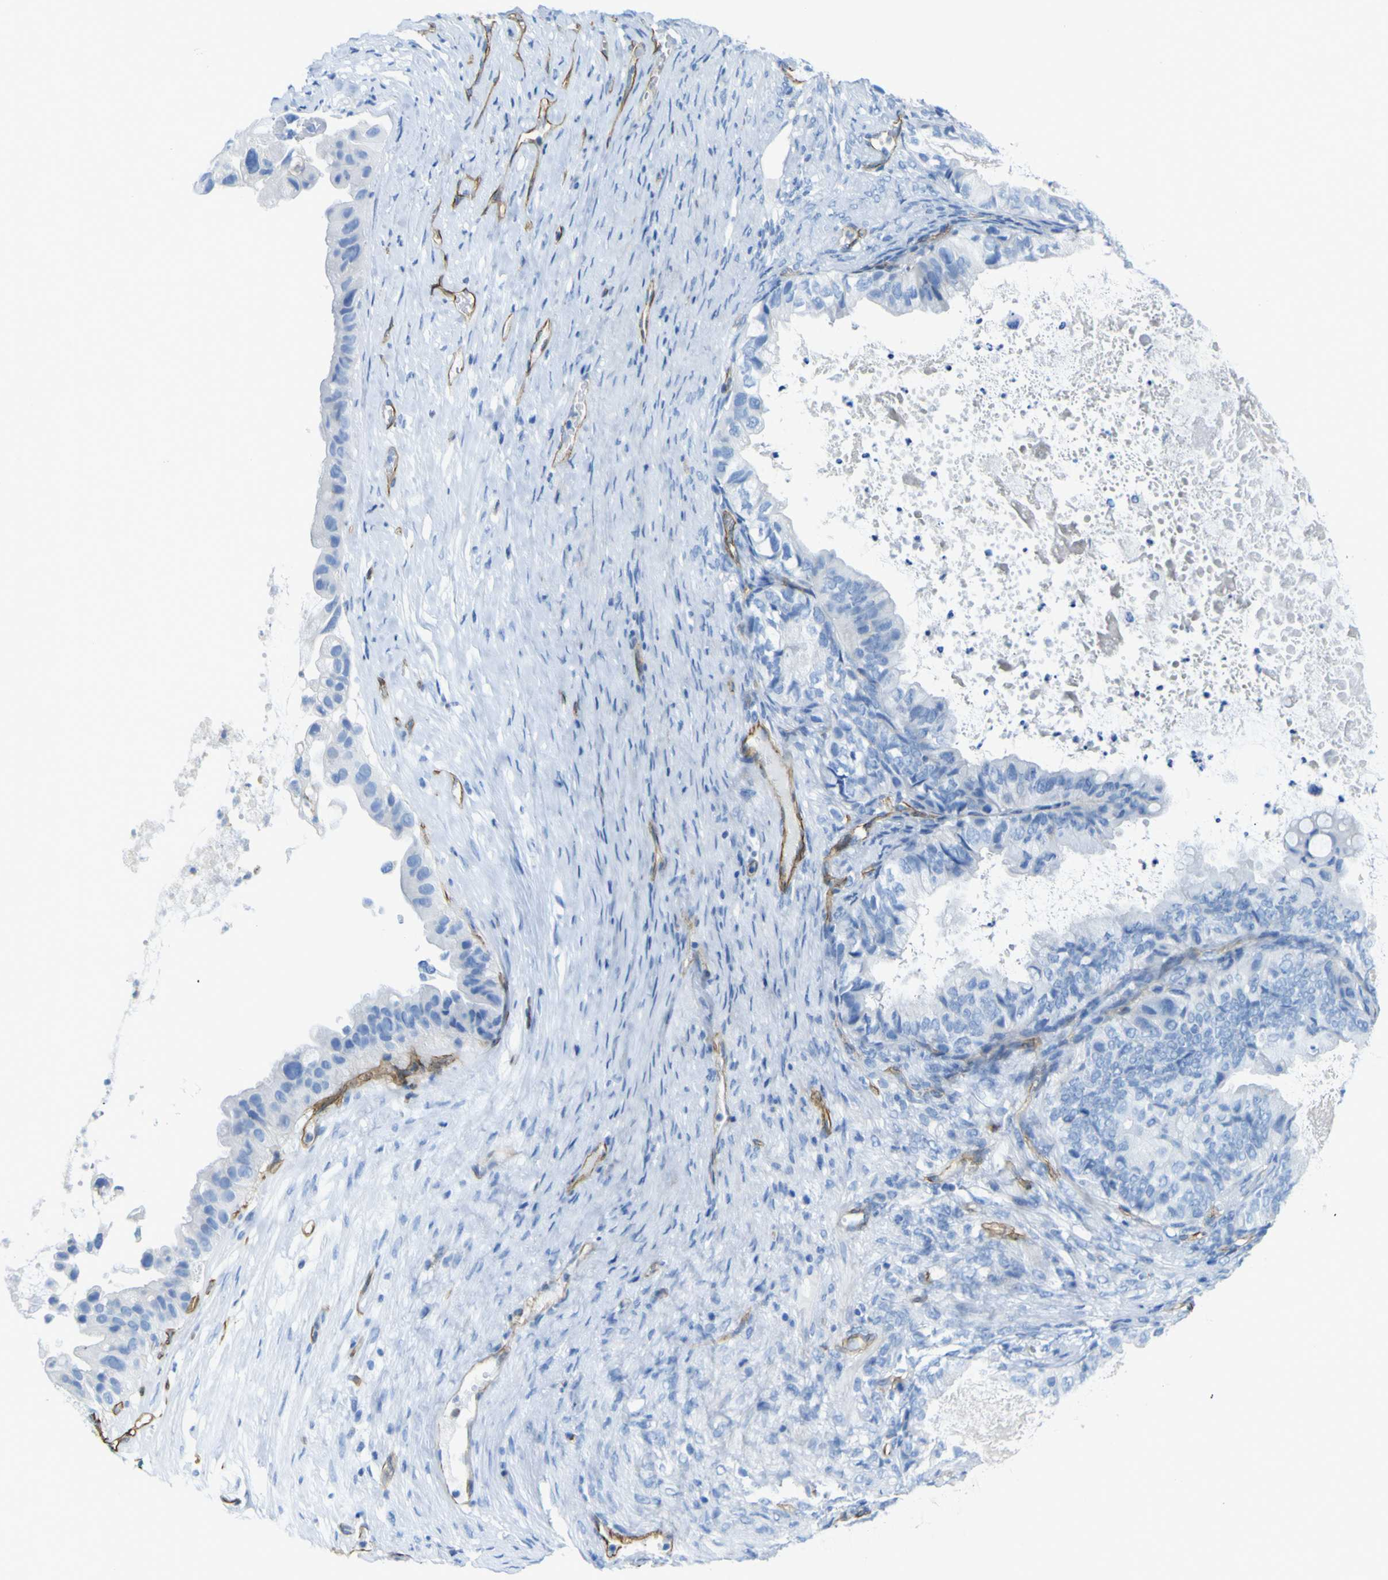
{"staining": {"intensity": "negative", "quantity": "none", "location": "none"}, "tissue": "ovarian cancer", "cell_type": "Tumor cells", "image_type": "cancer", "snomed": [{"axis": "morphology", "description": "Cystadenocarcinoma, mucinous, NOS"}, {"axis": "topography", "description": "Ovary"}], "caption": "Immunohistochemistry (IHC) photomicrograph of mucinous cystadenocarcinoma (ovarian) stained for a protein (brown), which demonstrates no expression in tumor cells.", "gene": "CD93", "patient": {"sex": "female", "age": 80}}